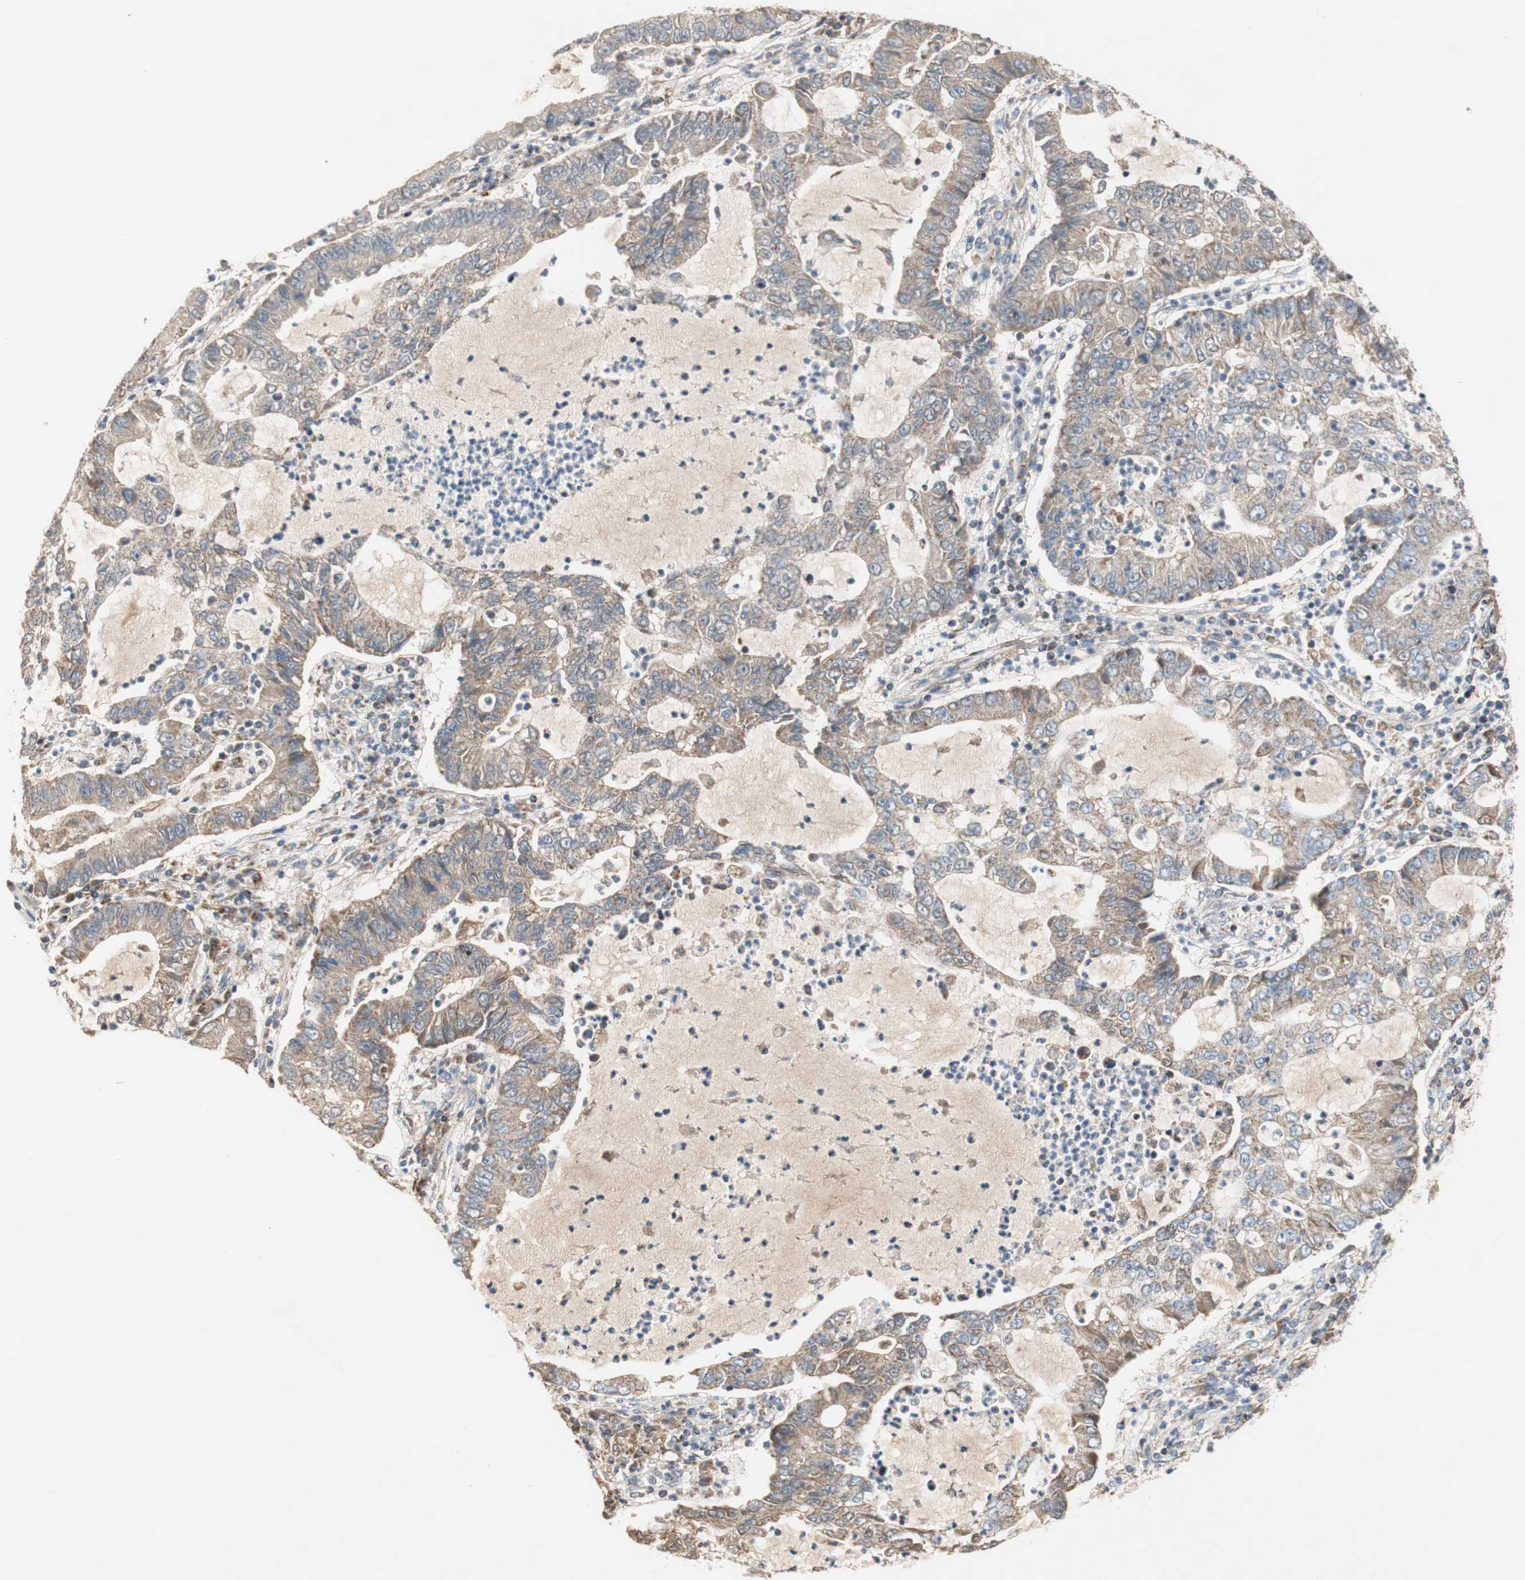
{"staining": {"intensity": "weak", "quantity": ">75%", "location": "cytoplasmic/membranous"}, "tissue": "lung cancer", "cell_type": "Tumor cells", "image_type": "cancer", "snomed": [{"axis": "morphology", "description": "Adenocarcinoma, NOS"}, {"axis": "topography", "description": "Lung"}], "caption": "A low amount of weak cytoplasmic/membranous expression is seen in about >75% of tumor cells in adenocarcinoma (lung) tissue. The staining was performed using DAB (3,3'-diaminobenzidine), with brown indicating positive protein expression. Nuclei are stained blue with hematoxylin.", "gene": "SDHB", "patient": {"sex": "female", "age": 51}}